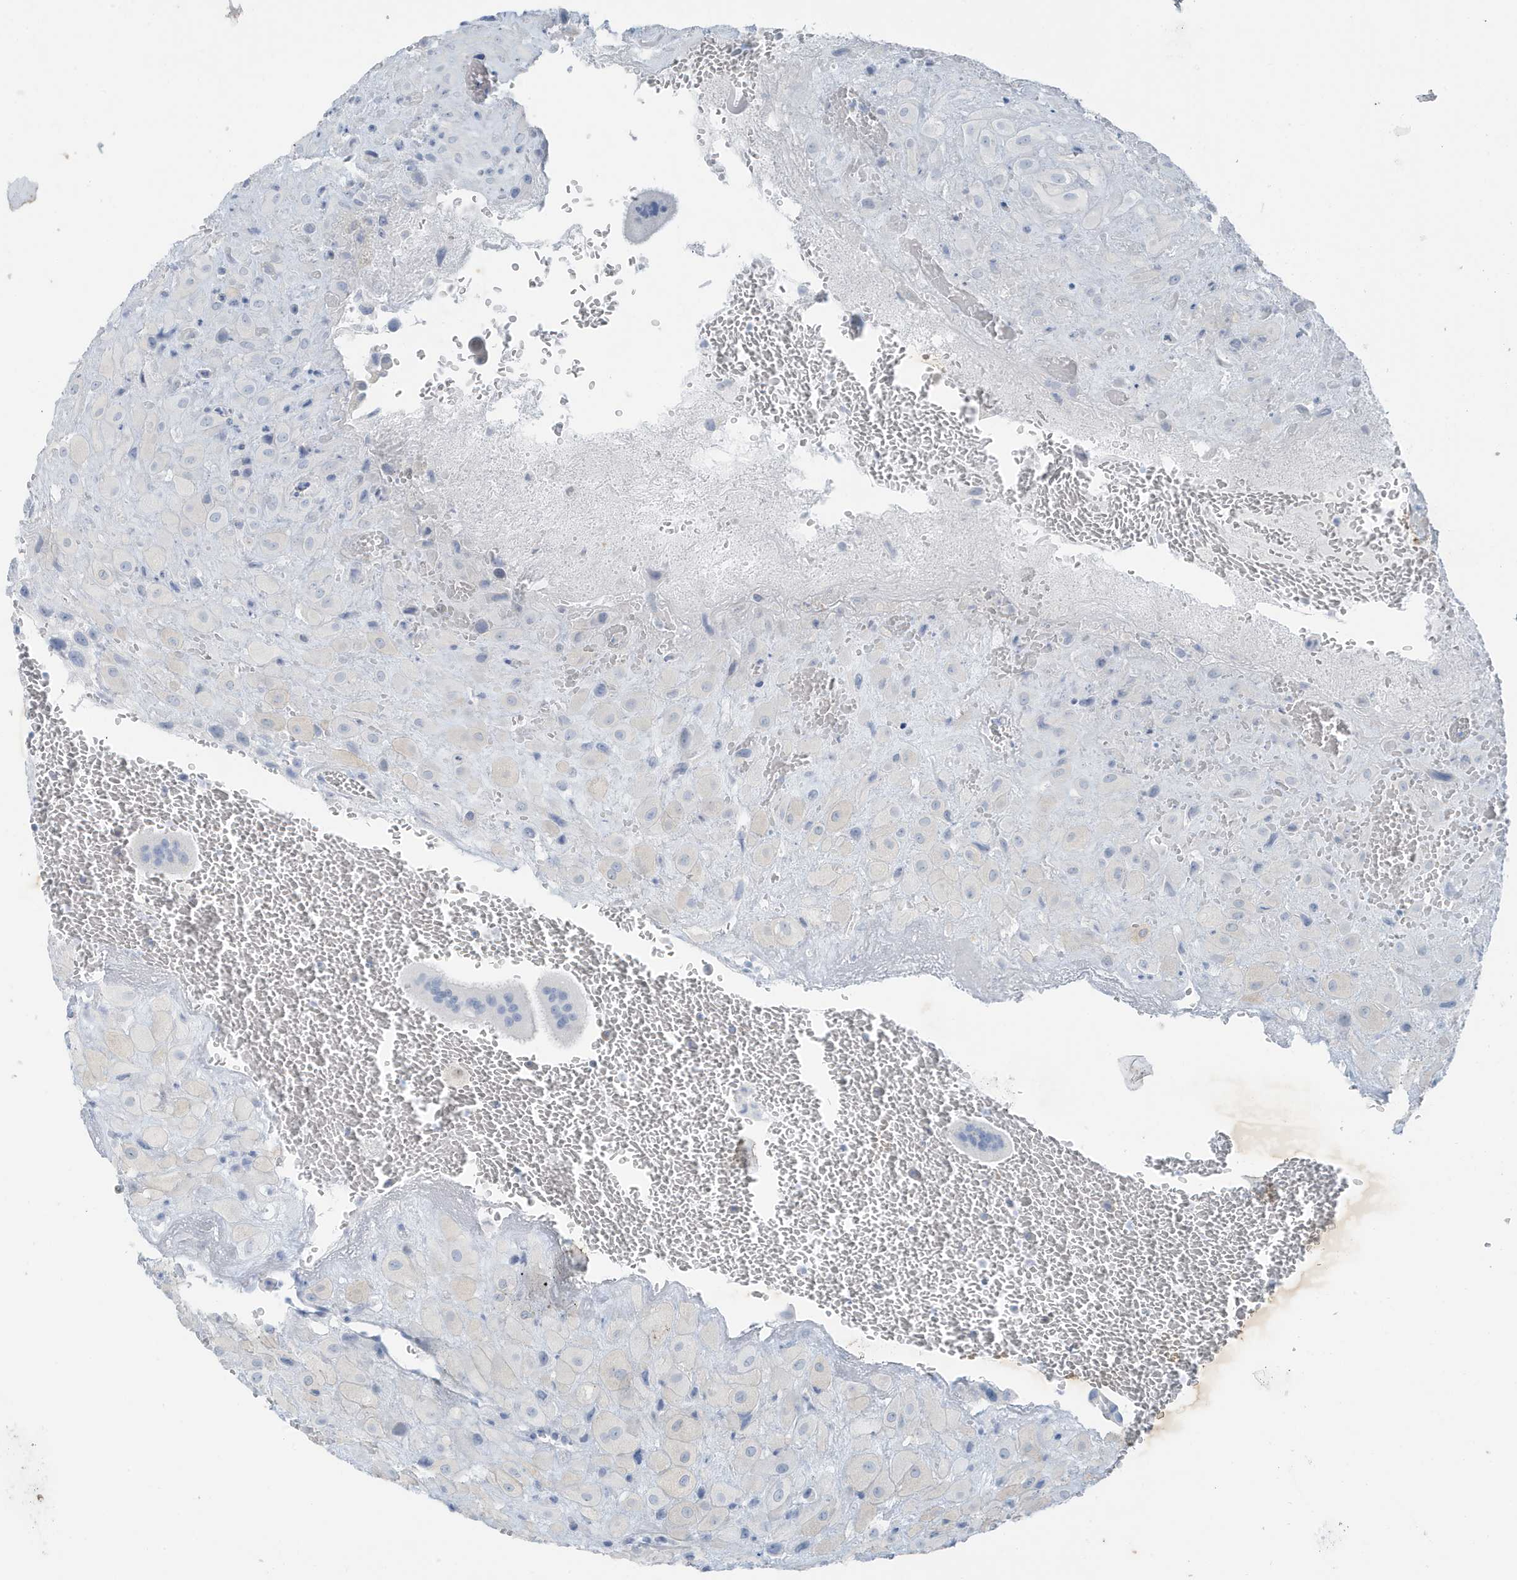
{"staining": {"intensity": "negative", "quantity": "none", "location": "none"}, "tissue": "placenta", "cell_type": "Decidual cells", "image_type": "normal", "snomed": [{"axis": "morphology", "description": "Normal tissue, NOS"}, {"axis": "topography", "description": "Placenta"}], "caption": "Immunohistochemical staining of benign human placenta shows no significant staining in decidual cells.", "gene": "ZFP64", "patient": {"sex": "female", "age": 35}}